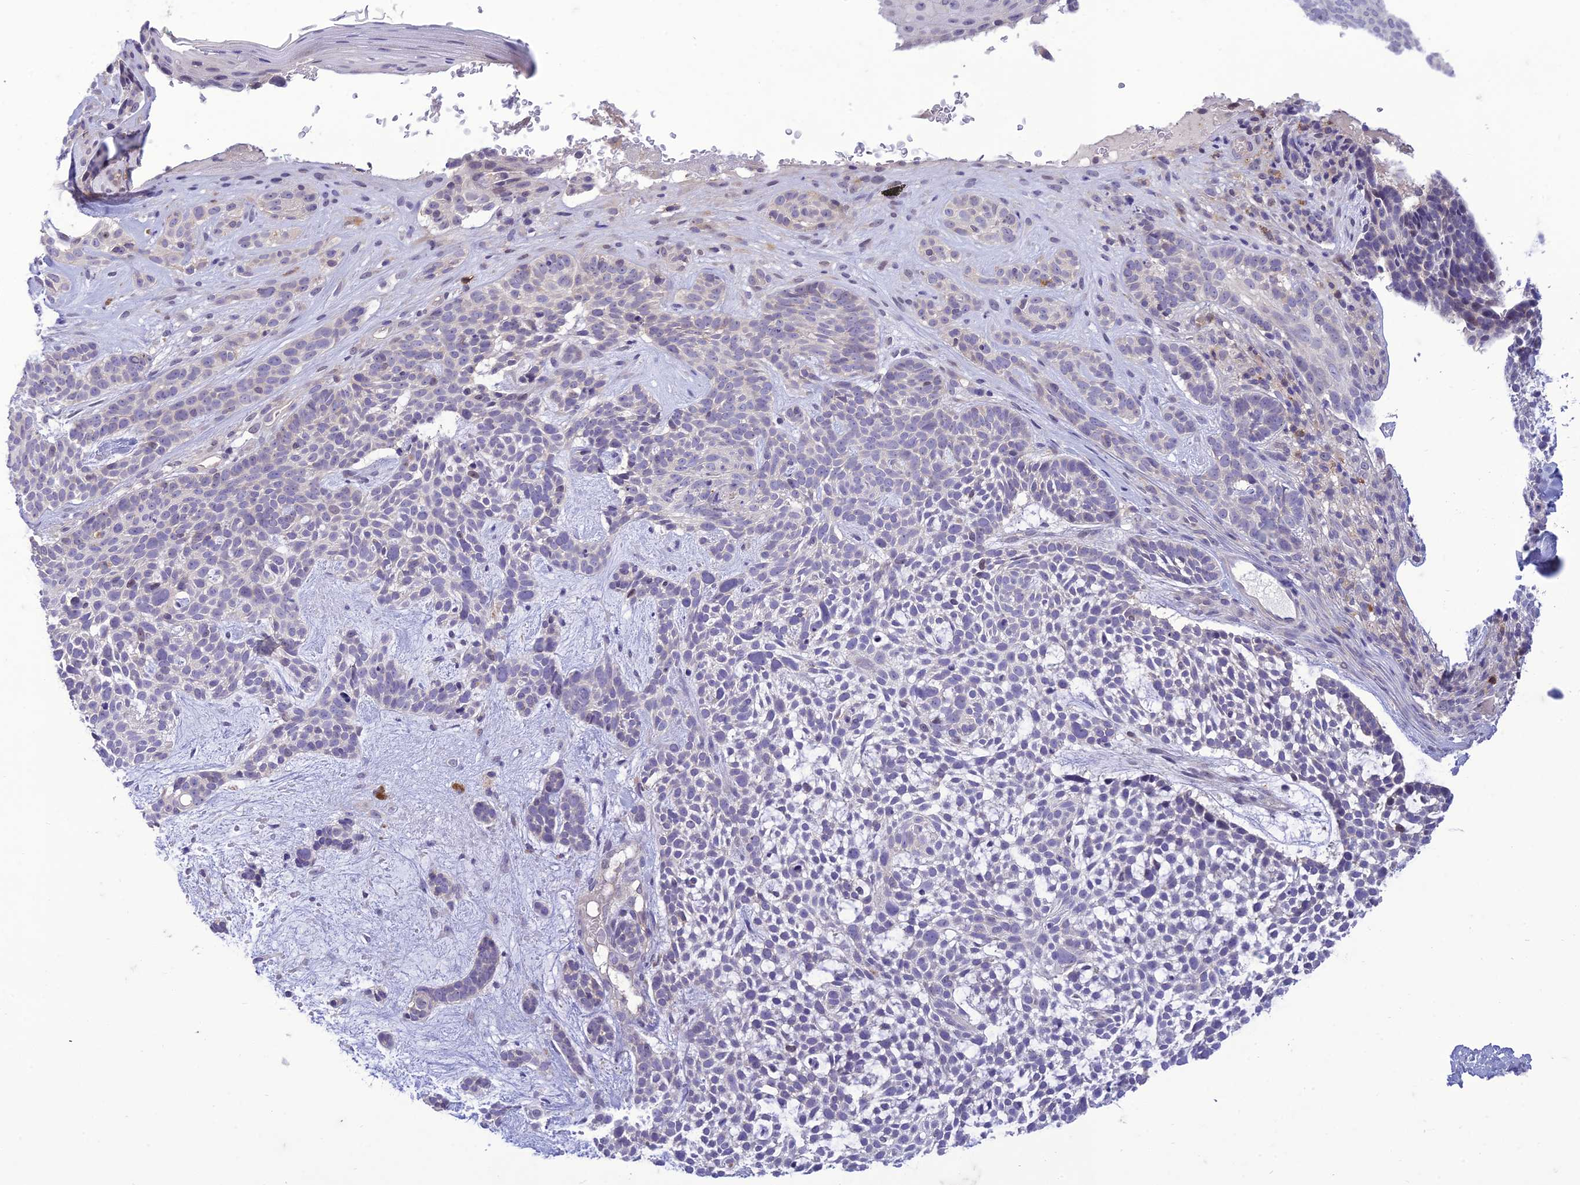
{"staining": {"intensity": "negative", "quantity": "none", "location": "none"}, "tissue": "skin cancer", "cell_type": "Tumor cells", "image_type": "cancer", "snomed": [{"axis": "morphology", "description": "Basal cell carcinoma"}, {"axis": "topography", "description": "Skin"}], "caption": "Immunohistochemistry (IHC) micrograph of neoplastic tissue: human basal cell carcinoma (skin) stained with DAB displays no significant protein positivity in tumor cells.", "gene": "ITGAE", "patient": {"sex": "male", "age": 71}}